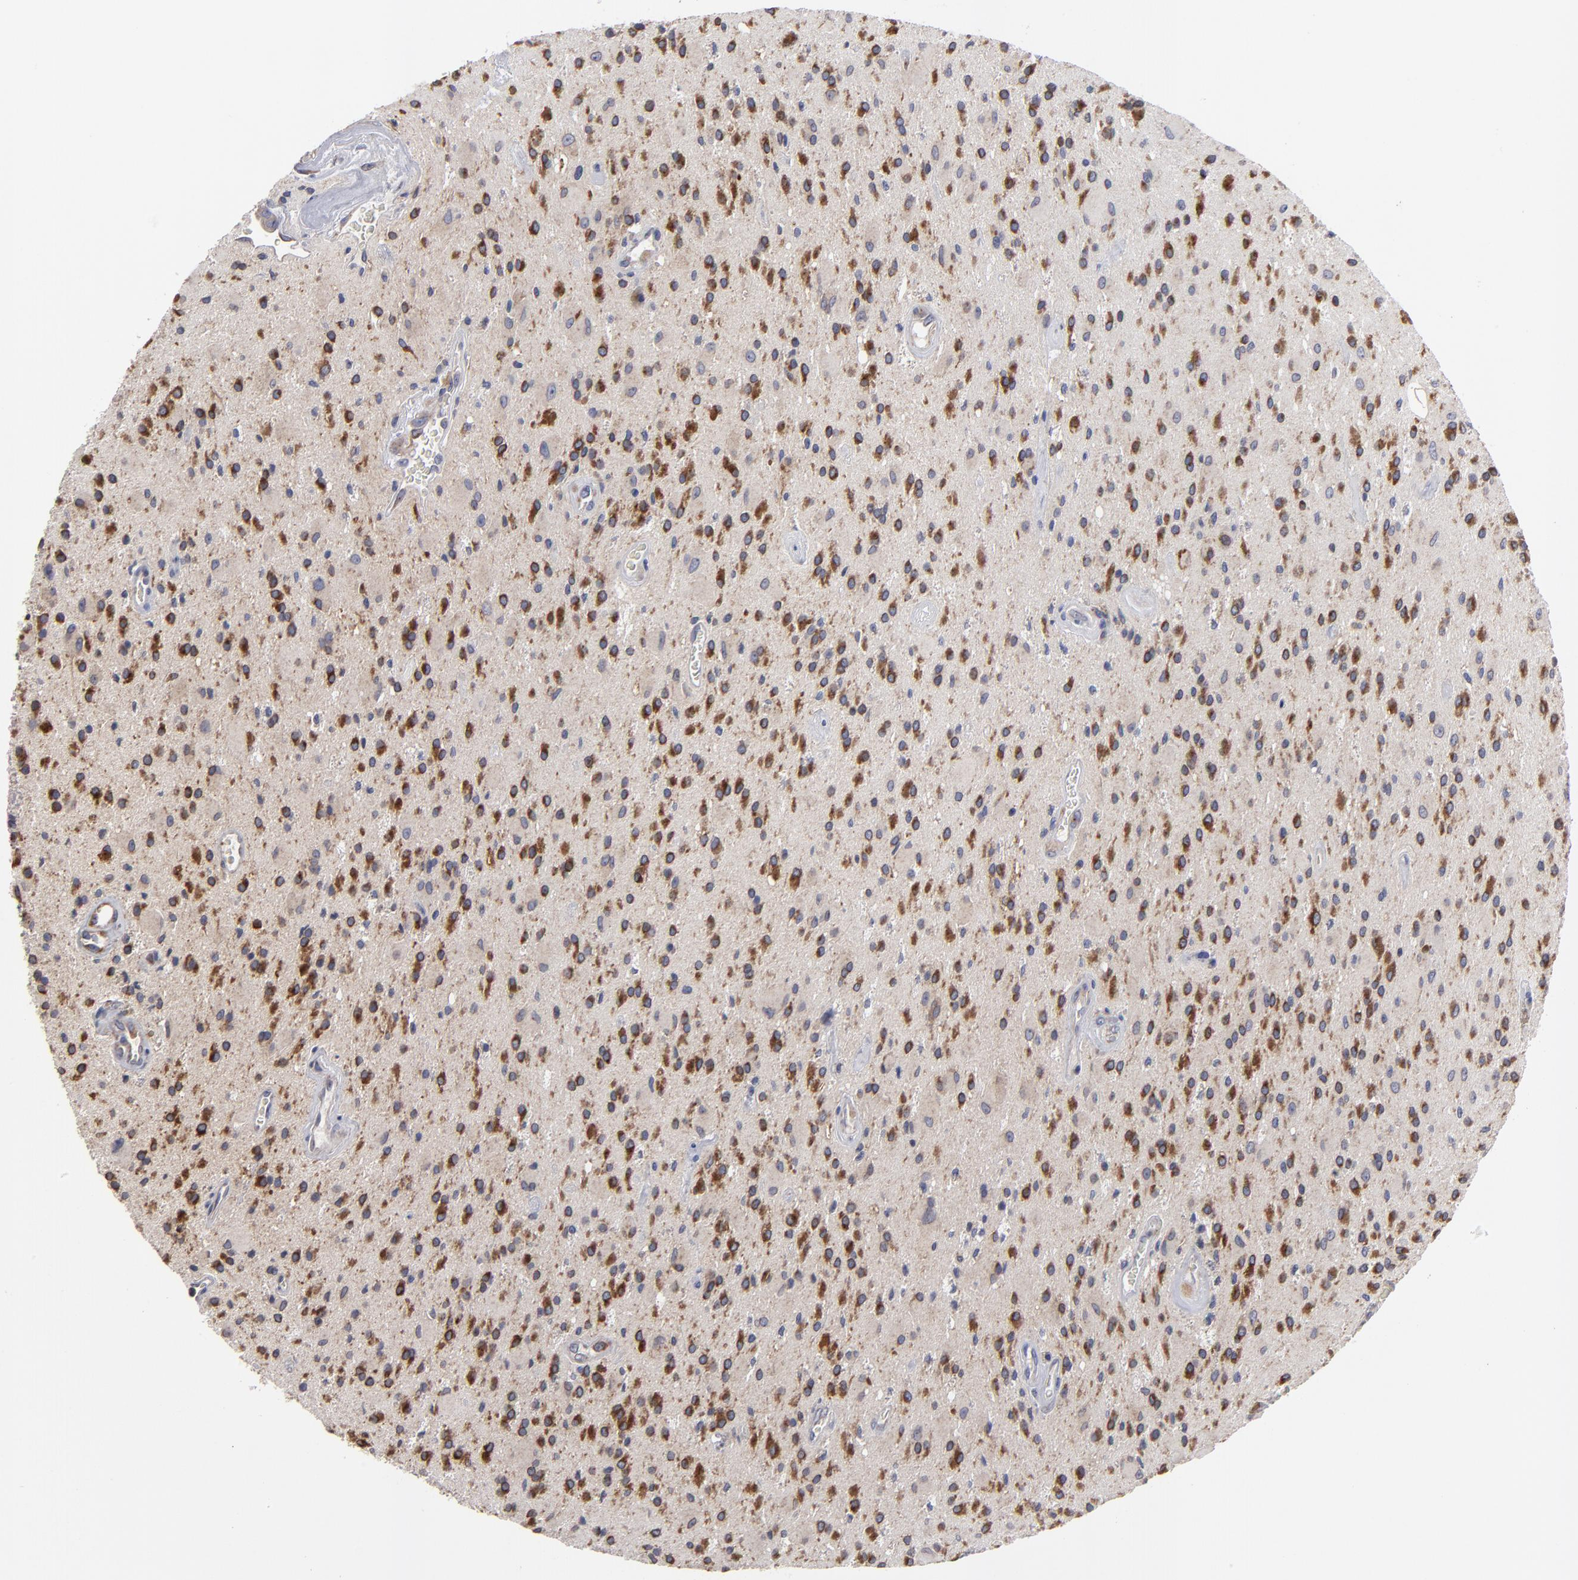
{"staining": {"intensity": "strong", "quantity": "25%-75%", "location": "cytoplasmic/membranous"}, "tissue": "glioma", "cell_type": "Tumor cells", "image_type": "cancer", "snomed": [{"axis": "morphology", "description": "Glioma, malignant, Low grade"}, {"axis": "topography", "description": "Brain"}], "caption": "Immunohistochemical staining of glioma shows high levels of strong cytoplasmic/membranous protein expression in about 25%-75% of tumor cells. (IHC, brightfield microscopy, high magnification).", "gene": "CEP97", "patient": {"sex": "male", "age": 58}}